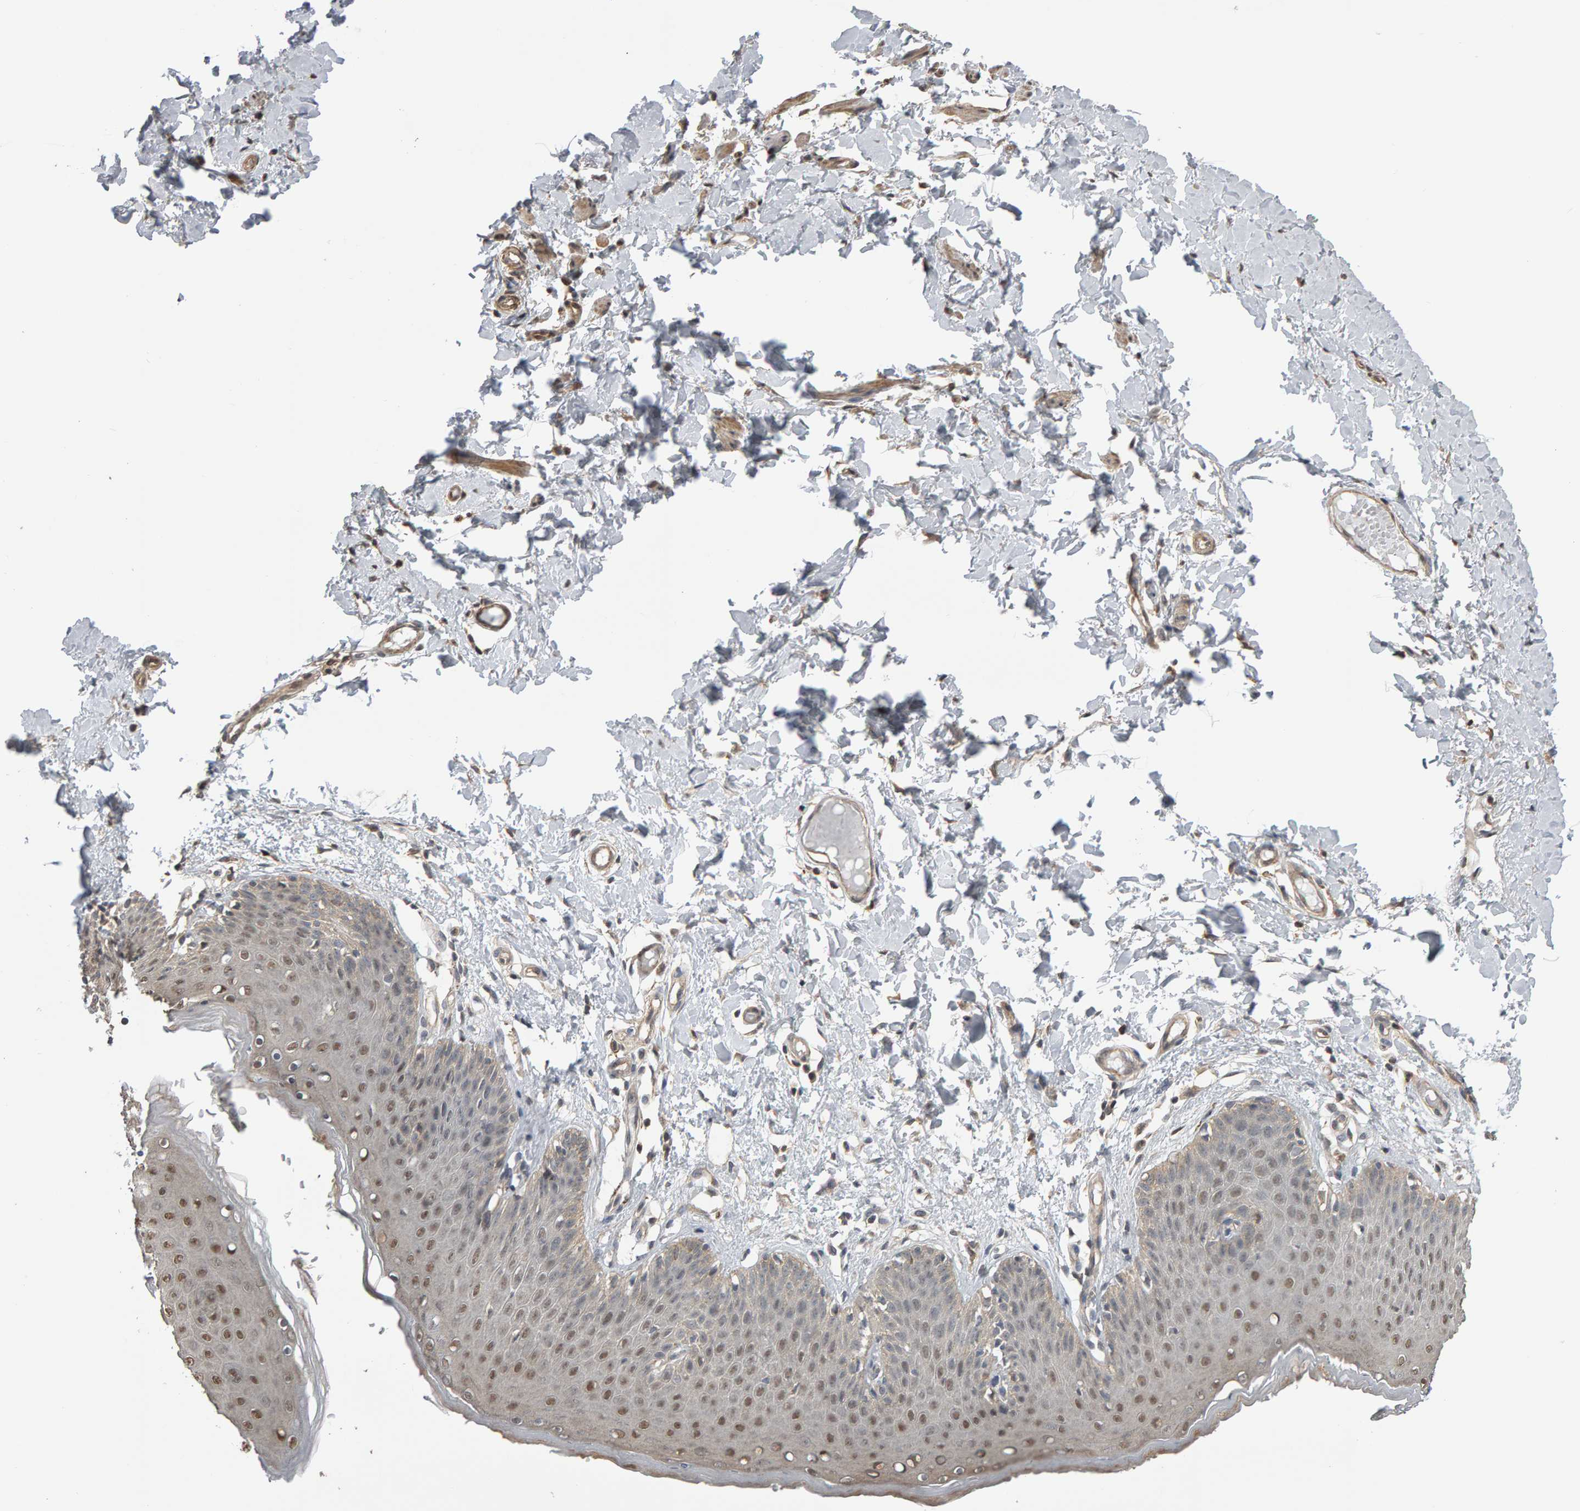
{"staining": {"intensity": "moderate", "quantity": ">75%", "location": "cytoplasmic/membranous,nuclear"}, "tissue": "skin", "cell_type": "Epidermal cells", "image_type": "normal", "snomed": [{"axis": "morphology", "description": "Normal tissue, NOS"}, {"axis": "topography", "description": "Vulva"}], "caption": "Immunohistochemistry (IHC) micrograph of benign human skin stained for a protein (brown), which displays medium levels of moderate cytoplasmic/membranous,nuclear staining in about >75% of epidermal cells.", "gene": "COASY", "patient": {"sex": "female", "age": 66}}